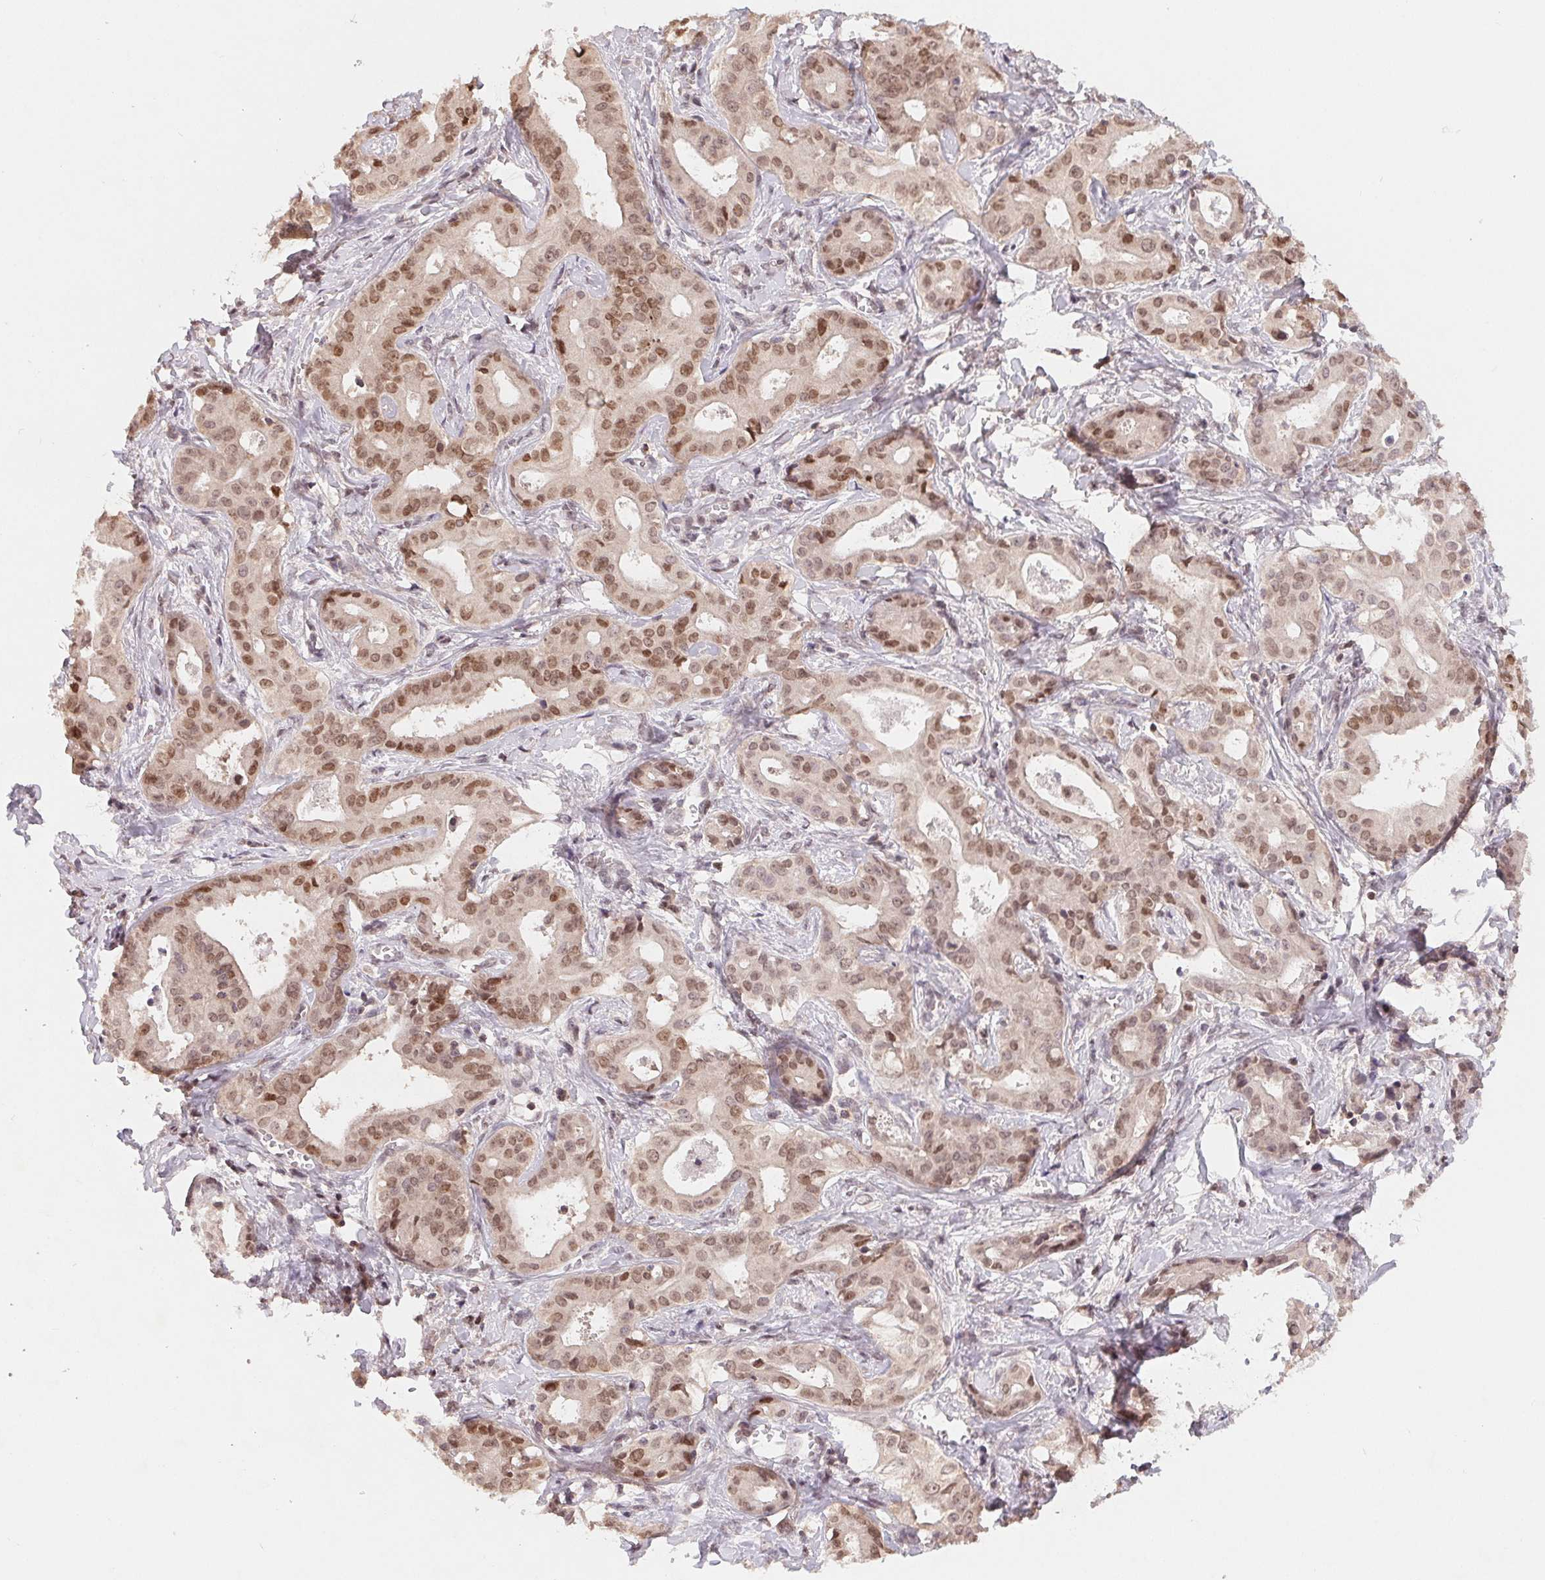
{"staining": {"intensity": "moderate", "quantity": "25%-75%", "location": "nuclear"}, "tissue": "liver cancer", "cell_type": "Tumor cells", "image_type": "cancer", "snomed": [{"axis": "morphology", "description": "Cholangiocarcinoma"}, {"axis": "topography", "description": "Liver"}], "caption": "Immunohistochemical staining of human liver cancer (cholangiocarcinoma) exhibits medium levels of moderate nuclear expression in about 25%-75% of tumor cells.", "gene": "HMGN3", "patient": {"sex": "female", "age": 65}}